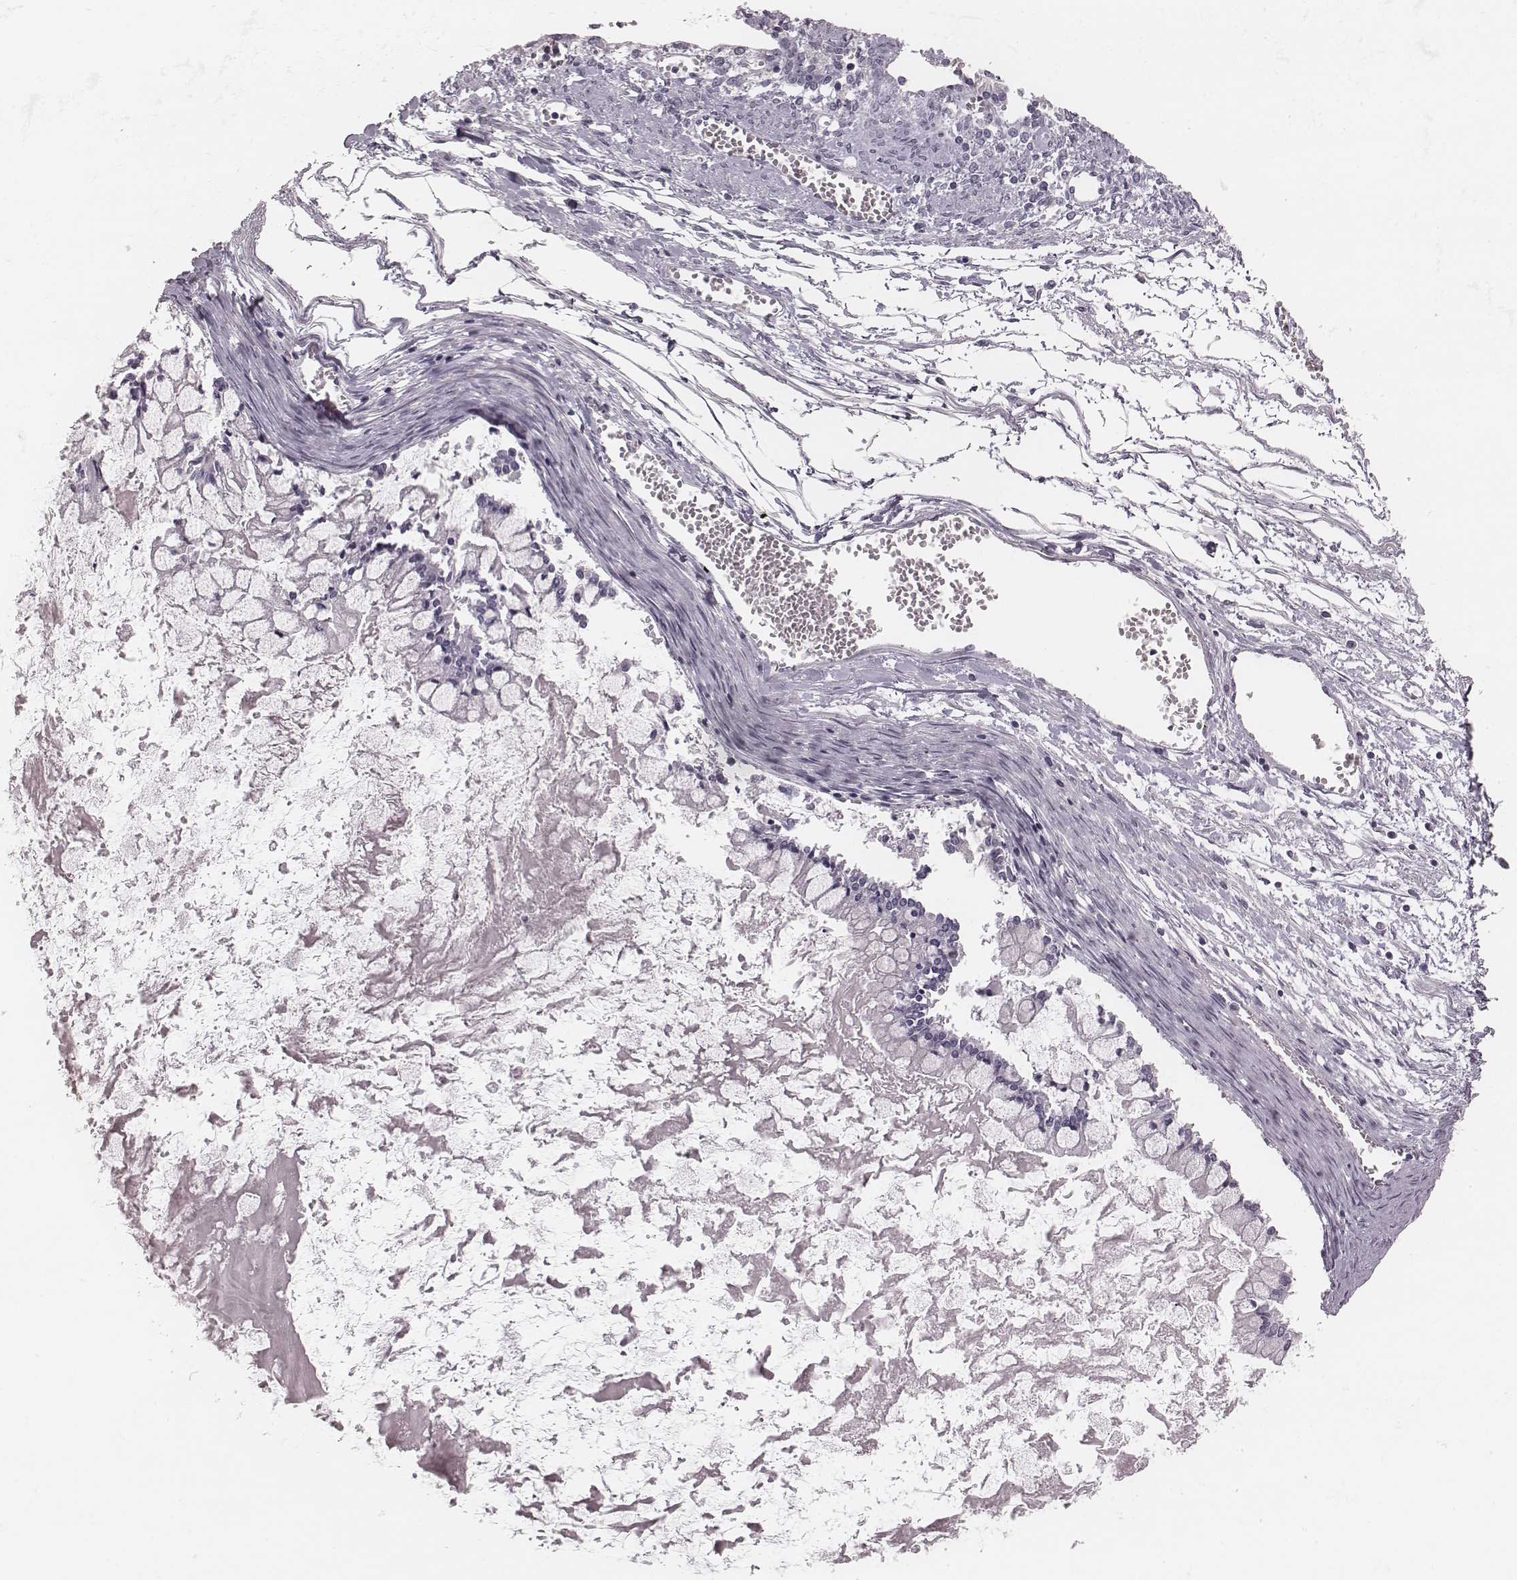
{"staining": {"intensity": "negative", "quantity": "none", "location": "none"}, "tissue": "ovarian cancer", "cell_type": "Tumor cells", "image_type": "cancer", "snomed": [{"axis": "morphology", "description": "Cystadenocarcinoma, mucinous, NOS"}, {"axis": "topography", "description": "Ovary"}], "caption": "This is a histopathology image of immunohistochemistry staining of ovarian cancer (mucinous cystadenocarcinoma), which shows no staining in tumor cells.", "gene": "SPA17", "patient": {"sex": "female", "age": 67}}